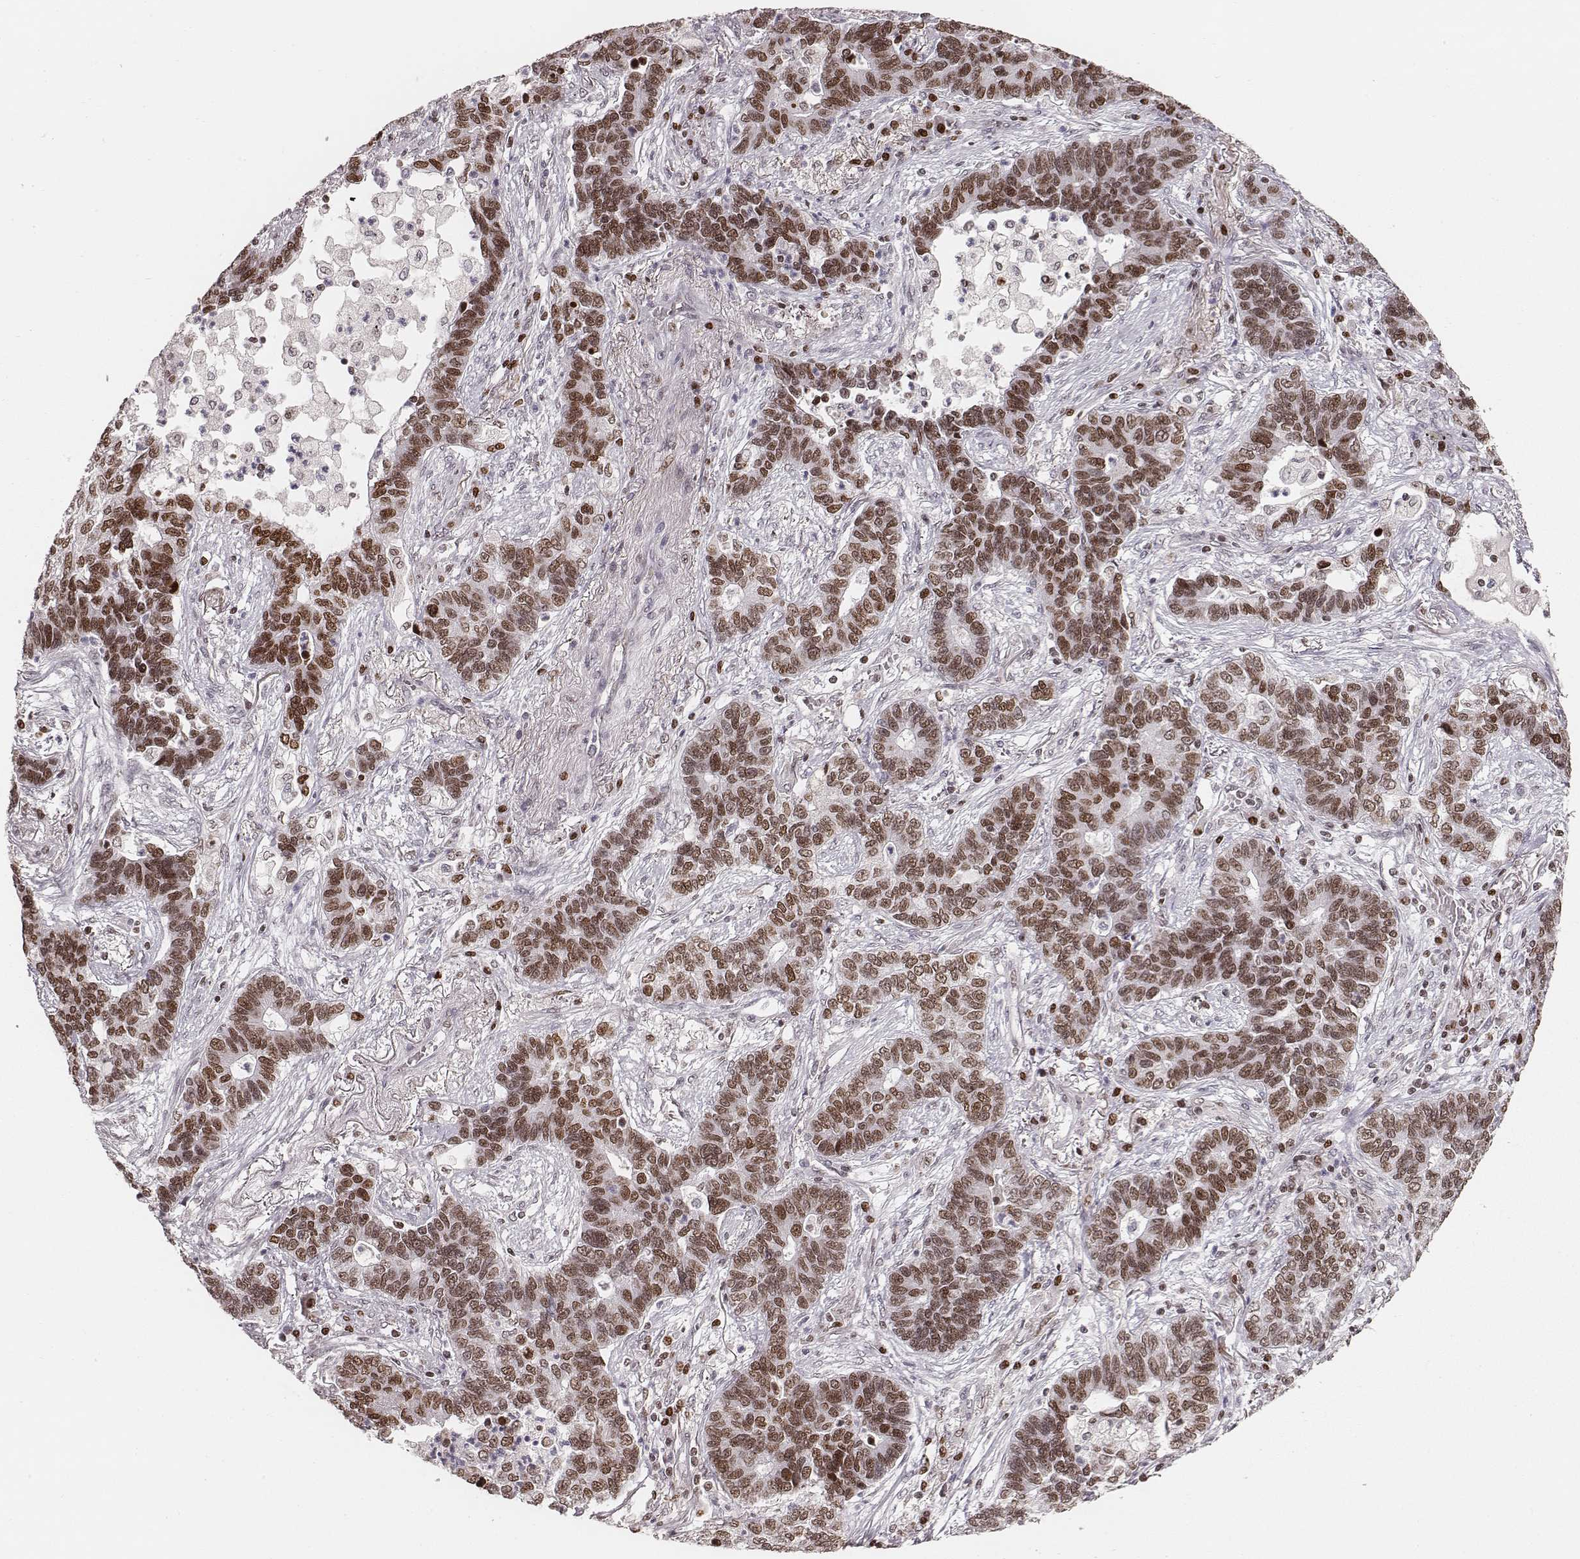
{"staining": {"intensity": "moderate", "quantity": ">75%", "location": "nuclear"}, "tissue": "lung cancer", "cell_type": "Tumor cells", "image_type": "cancer", "snomed": [{"axis": "morphology", "description": "Adenocarcinoma, NOS"}, {"axis": "topography", "description": "Lung"}], "caption": "Human lung adenocarcinoma stained with a brown dye demonstrates moderate nuclear positive expression in about >75% of tumor cells.", "gene": "PARP1", "patient": {"sex": "female", "age": 57}}